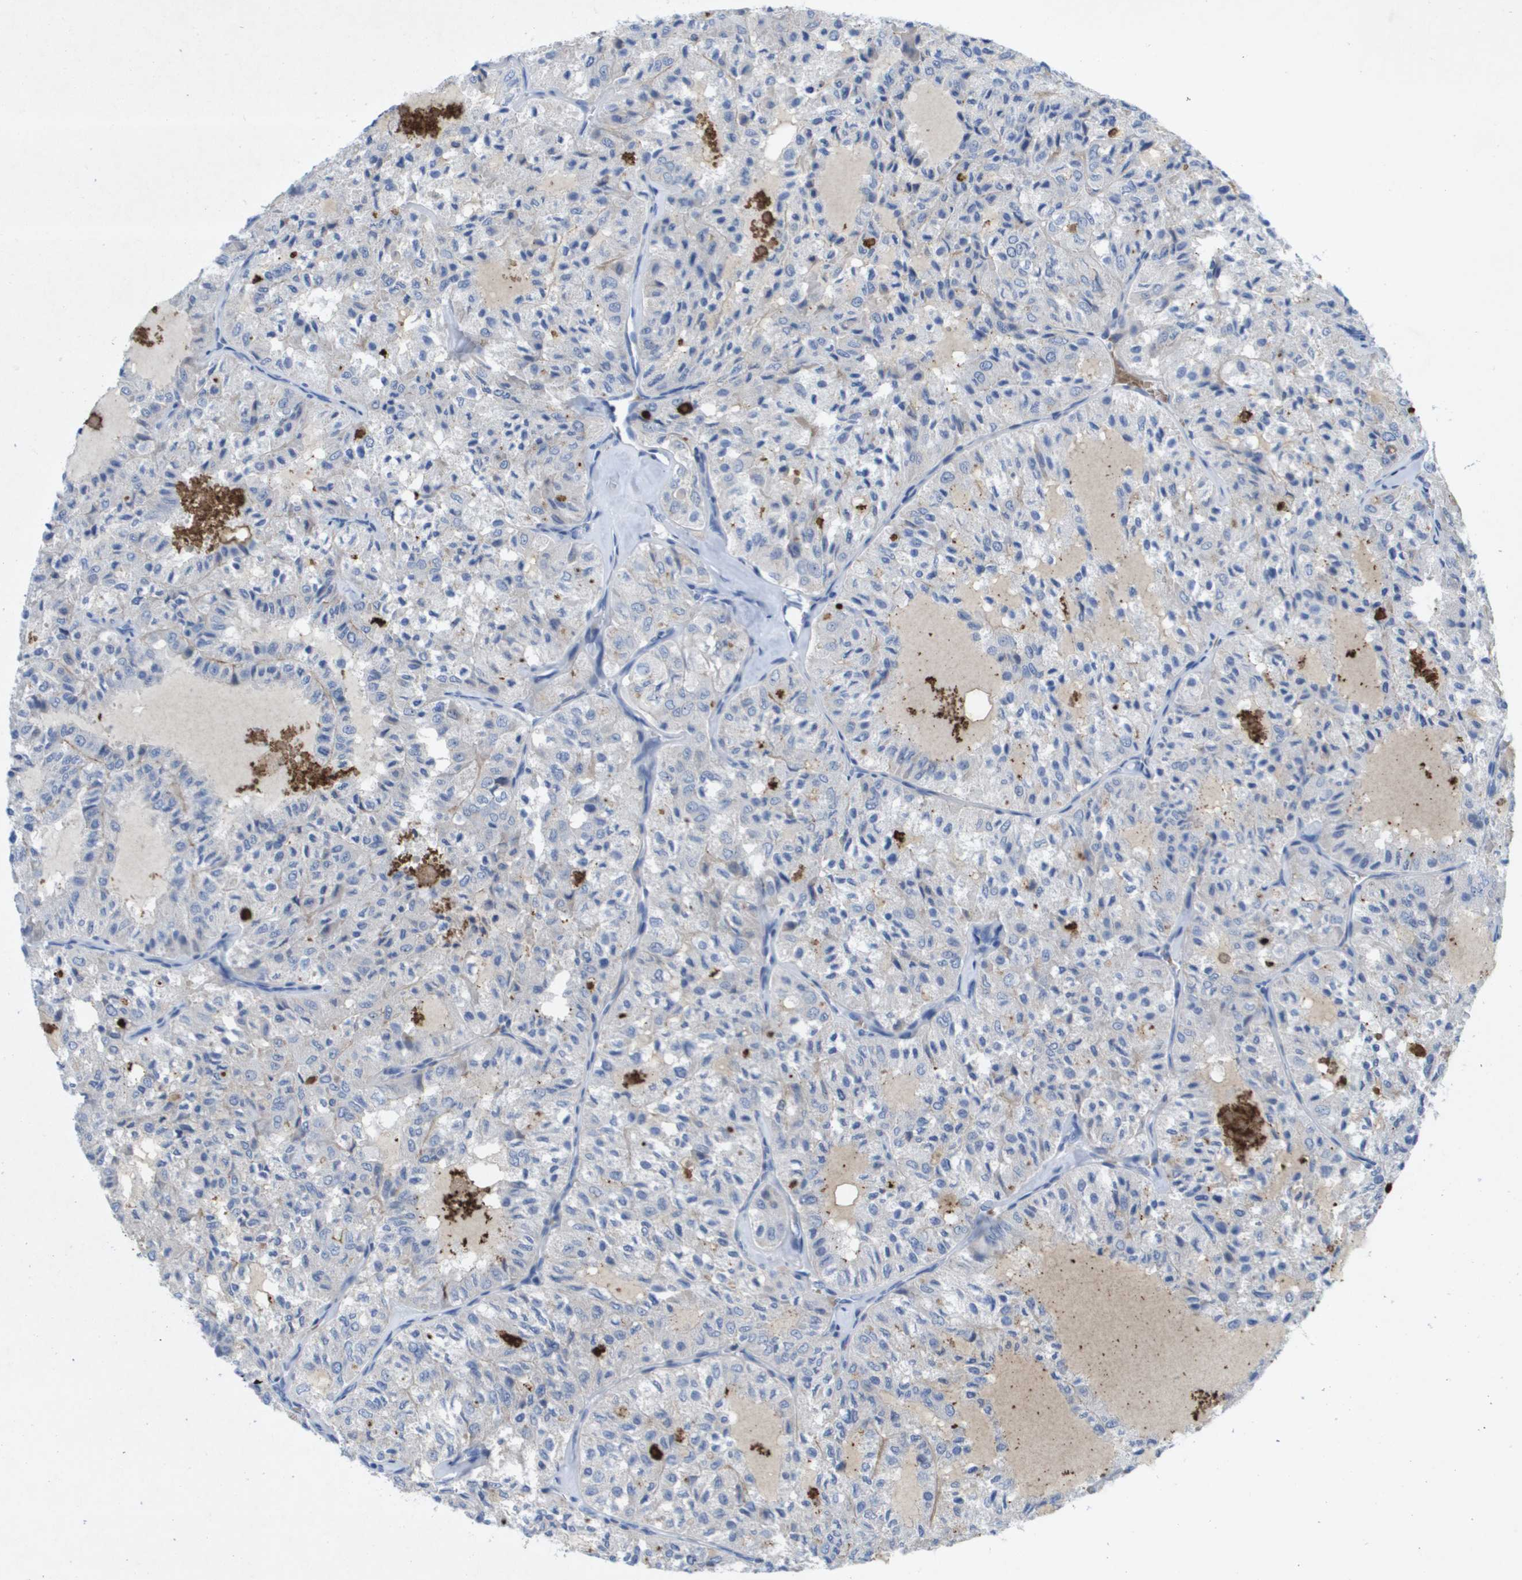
{"staining": {"intensity": "negative", "quantity": "none", "location": "none"}, "tissue": "thyroid cancer", "cell_type": "Tumor cells", "image_type": "cancer", "snomed": [{"axis": "morphology", "description": "Follicular adenoma carcinoma, NOS"}, {"axis": "topography", "description": "Thyroid gland"}], "caption": "Human thyroid cancer (follicular adenoma carcinoma) stained for a protein using immunohistochemistry (IHC) shows no positivity in tumor cells.", "gene": "LIPG", "patient": {"sex": "male", "age": 75}}